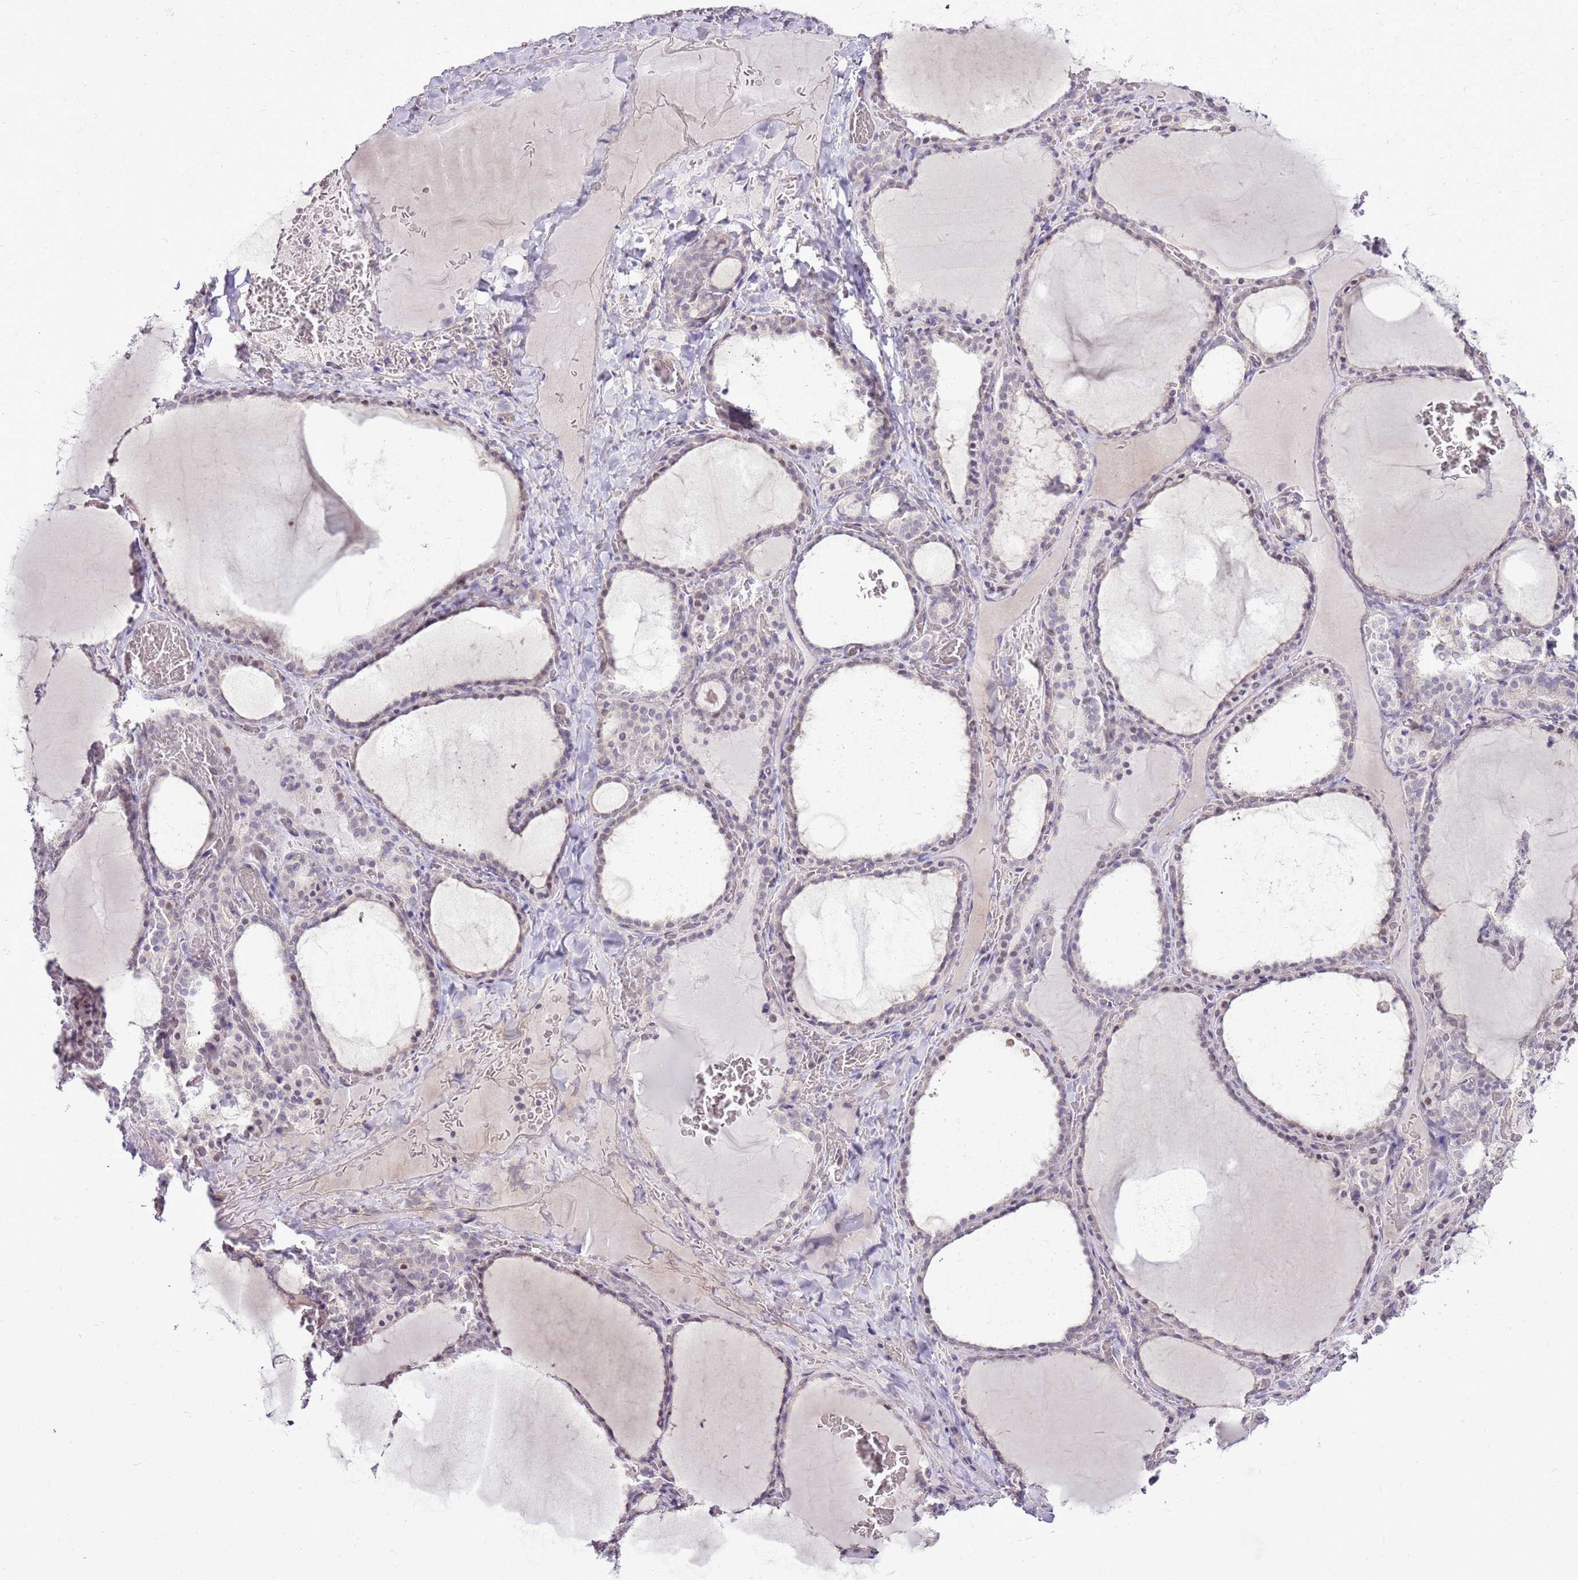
{"staining": {"intensity": "weak", "quantity": "25%-75%", "location": "cytoplasmic/membranous"}, "tissue": "thyroid gland", "cell_type": "Glandular cells", "image_type": "normal", "snomed": [{"axis": "morphology", "description": "Normal tissue, NOS"}, {"axis": "topography", "description": "Thyroid gland"}], "caption": "Thyroid gland stained with a protein marker reveals weak staining in glandular cells.", "gene": "UGGT2", "patient": {"sex": "female", "age": 39}}